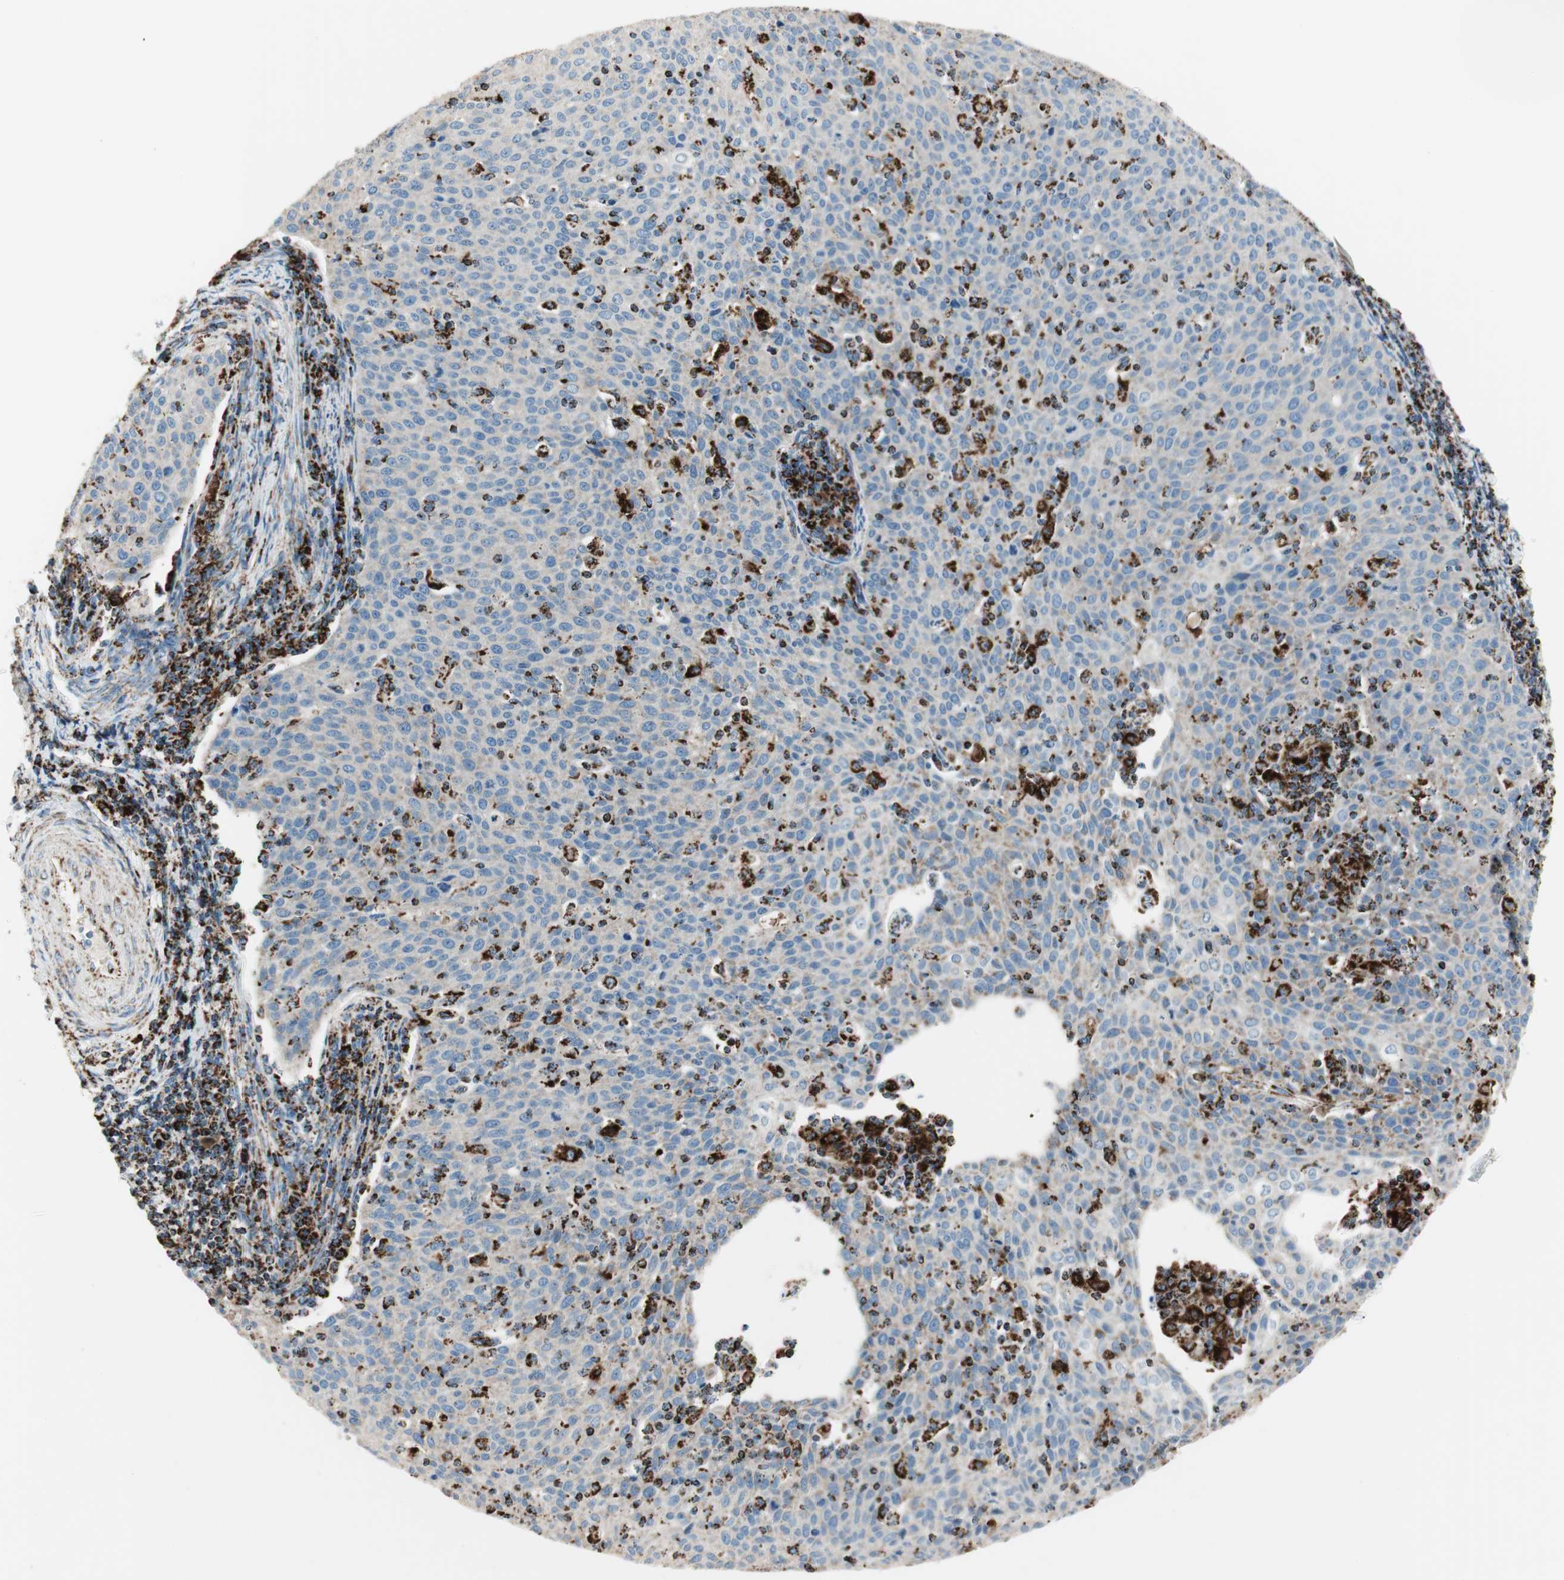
{"staining": {"intensity": "negative", "quantity": "none", "location": "none"}, "tissue": "cervical cancer", "cell_type": "Tumor cells", "image_type": "cancer", "snomed": [{"axis": "morphology", "description": "Squamous cell carcinoma, NOS"}, {"axis": "topography", "description": "Cervix"}], "caption": "Tumor cells are negative for protein expression in human cervical cancer. (DAB (3,3'-diaminobenzidine) immunohistochemistry (IHC), high magnification).", "gene": "ME2", "patient": {"sex": "female", "age": 38}}